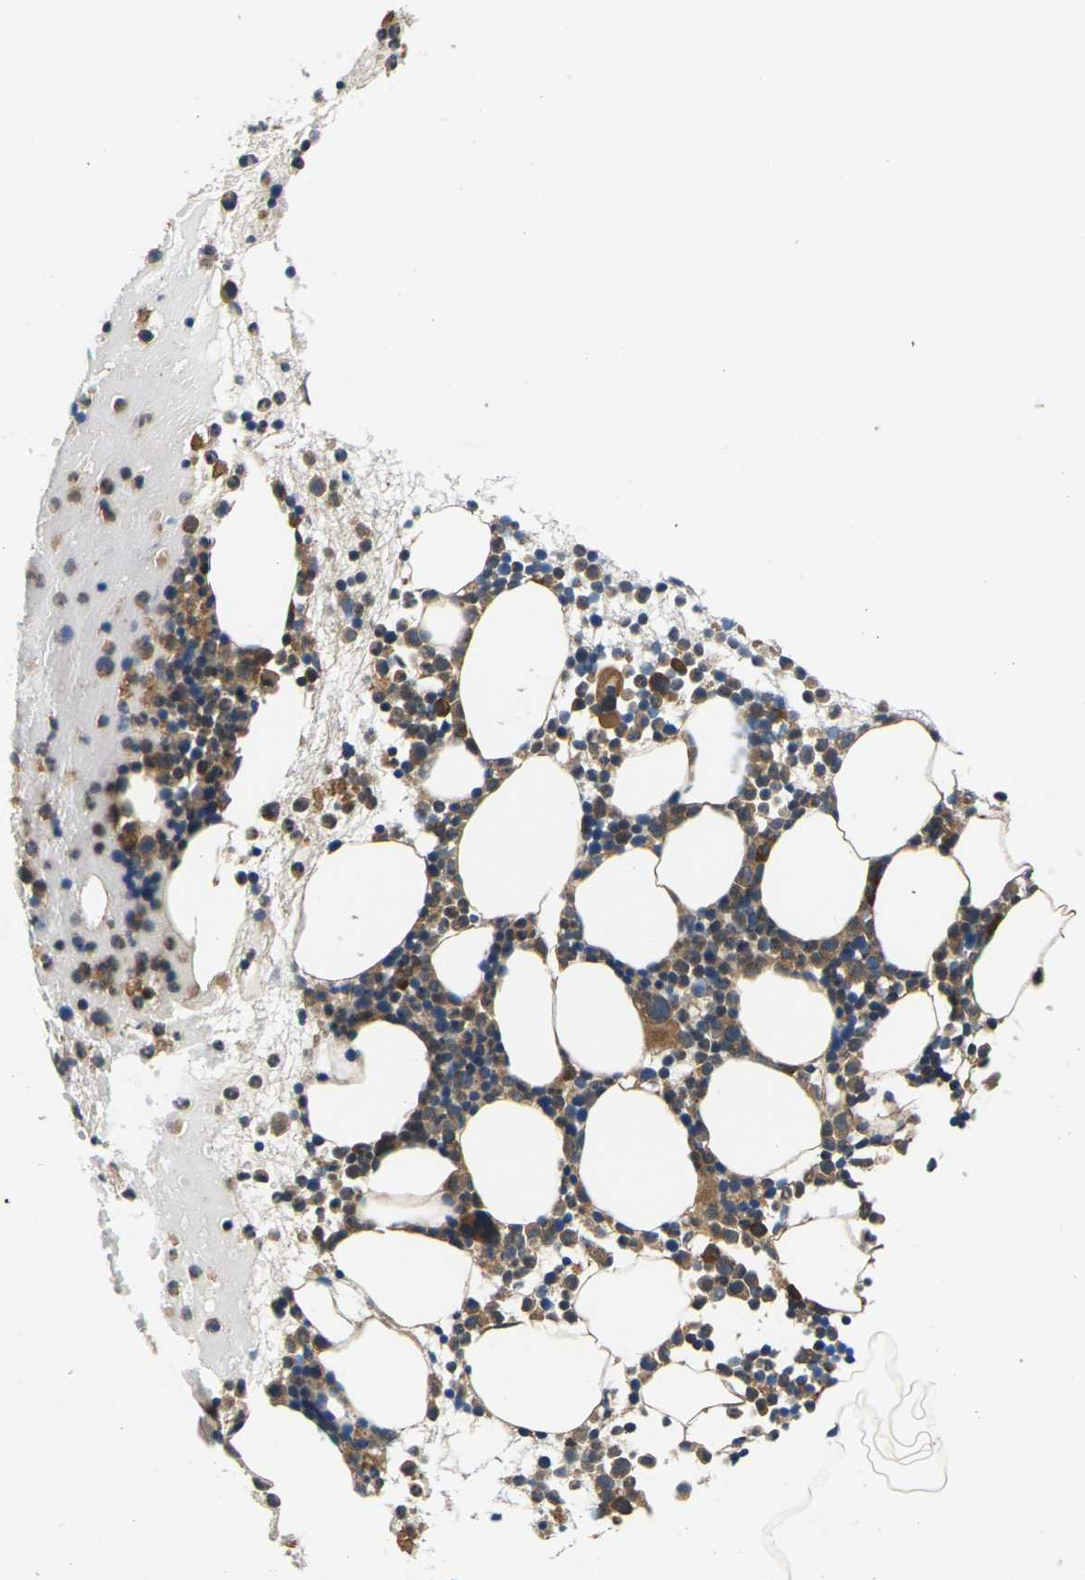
{"staining": {"intensity": "moderate", "quantity": ">75%", "location": "cytoplasmic/membranous"}, "tissue": "bone marrow", "cell_type": "Hematopoietic cells", "image_type": "normal", "snomed": [{"axis": "morphology", "description": "Normal tissue, NOS"}, {"axis": "morphology", "description": "Inflammation, NOS"}, {"axis": "topography", "description": "Bone marrow"}], "caption": "IHC photomicrograph of normal bone marrow: human bone marrow stained using immunohistochemistry (IHC) shows medium levels of moderate protein expression localized specifically in the cytoplasmic/membranous of hematopoietic cells, appearing as a cytoplasmic/membranous brown color.", "gene": "NRAS", "patient": {"sex": "female", "age": 79}}